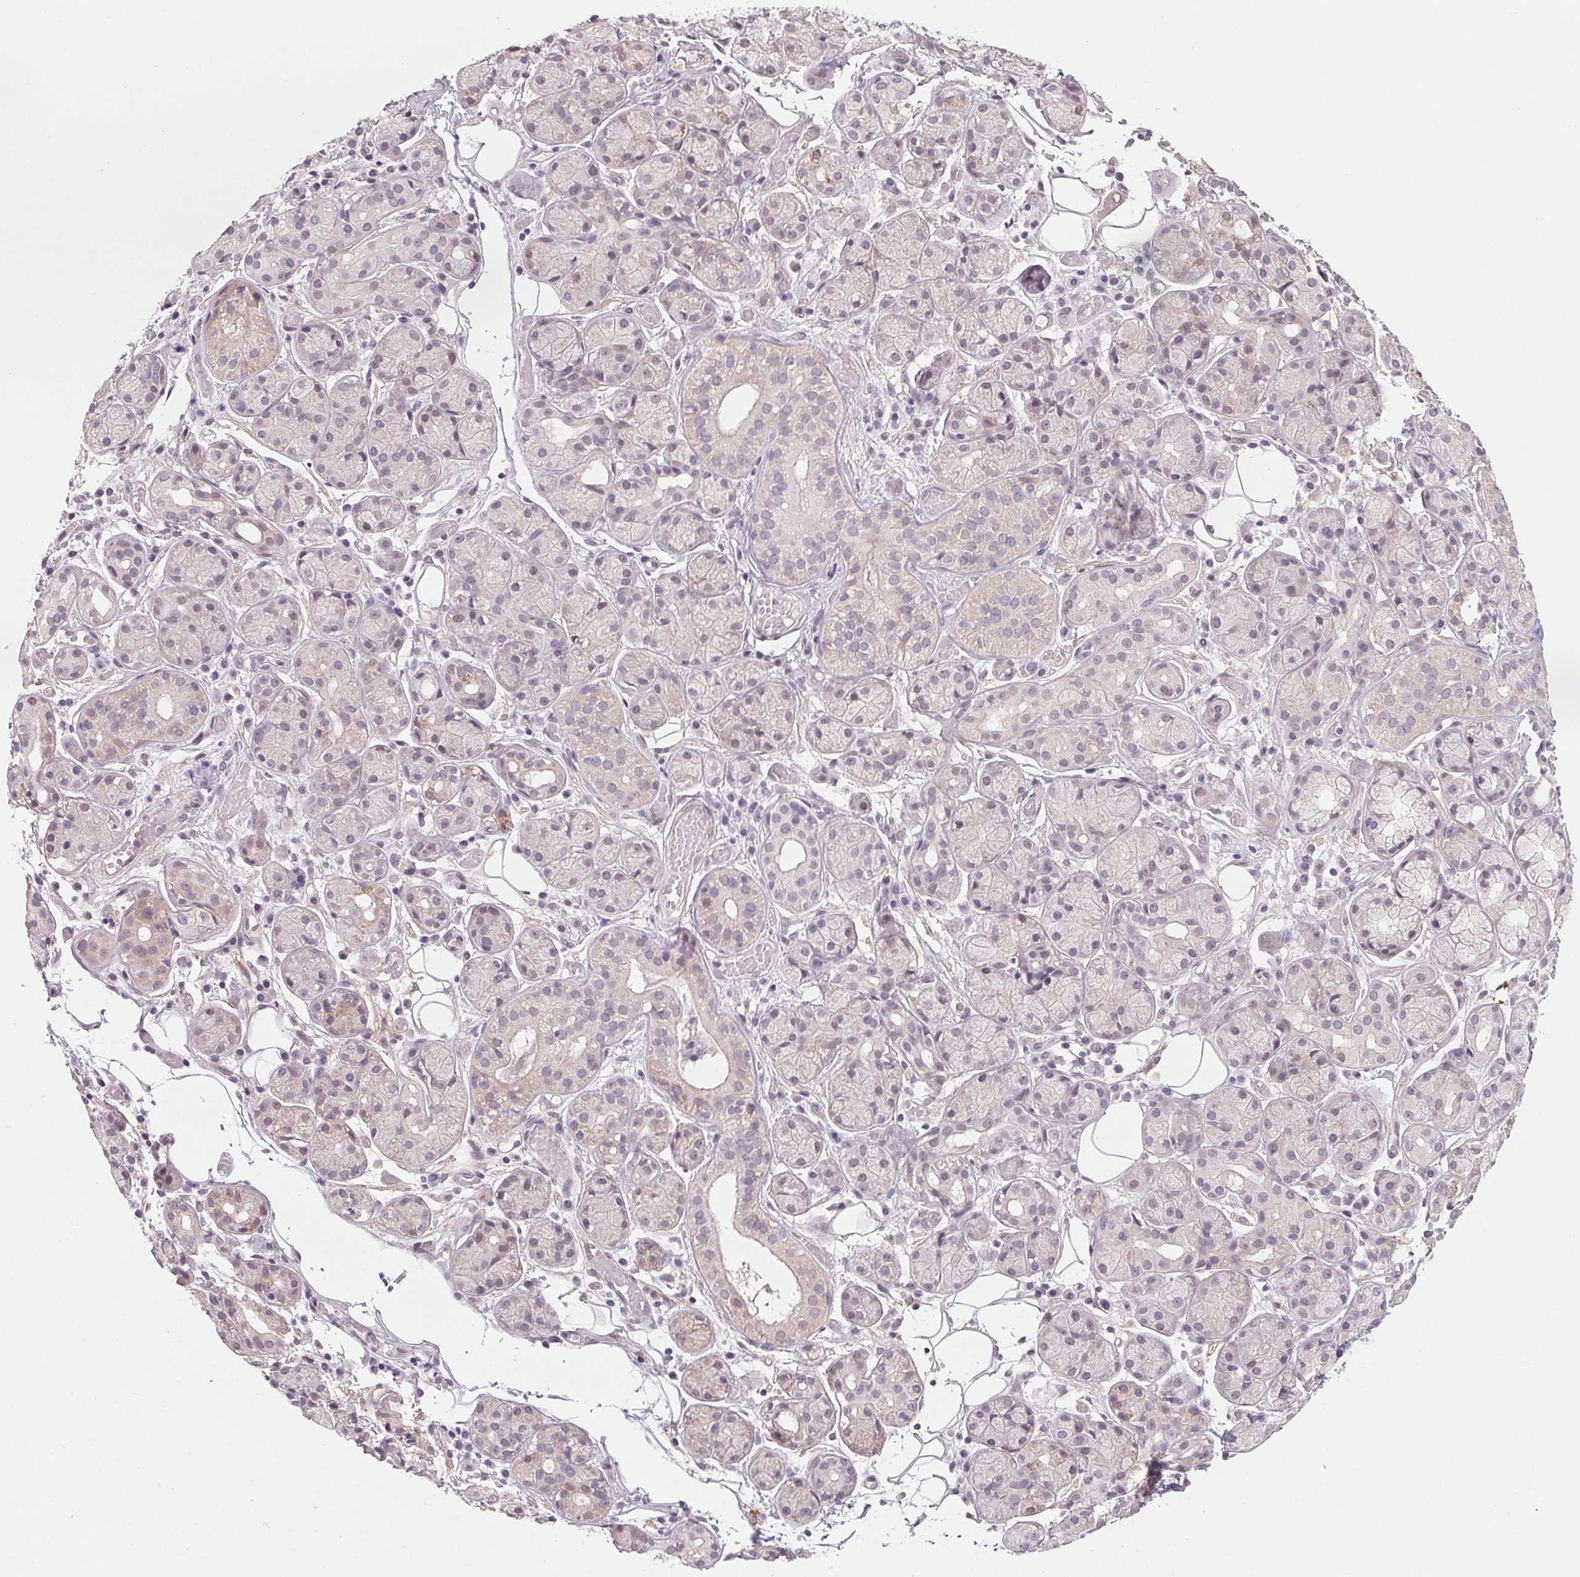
{"staining": {"intensity": "weak", "quantity": "<25%", "location": "cytoplasmic/membranous"}, "tissue": "salivary gland", "cell_type": "Glandular cells", "image_type": "normal", "snomed": [{"axis": "morphology", "description": "Normal tissue, NOS"}, {"axis": "topography", "description": "Salivary gland"}, {"axis": "topography", "description": "Peripheral nerve tissue"}], "caption": "Glandular cells are negative for protein expression in benign human salivary gland. The staining is performed using DAB brown chromogen with nuclei counter-stained in using hematoxylin.", "gene": "CFC1B", "patient": {"sex": "male", "age": 71}}